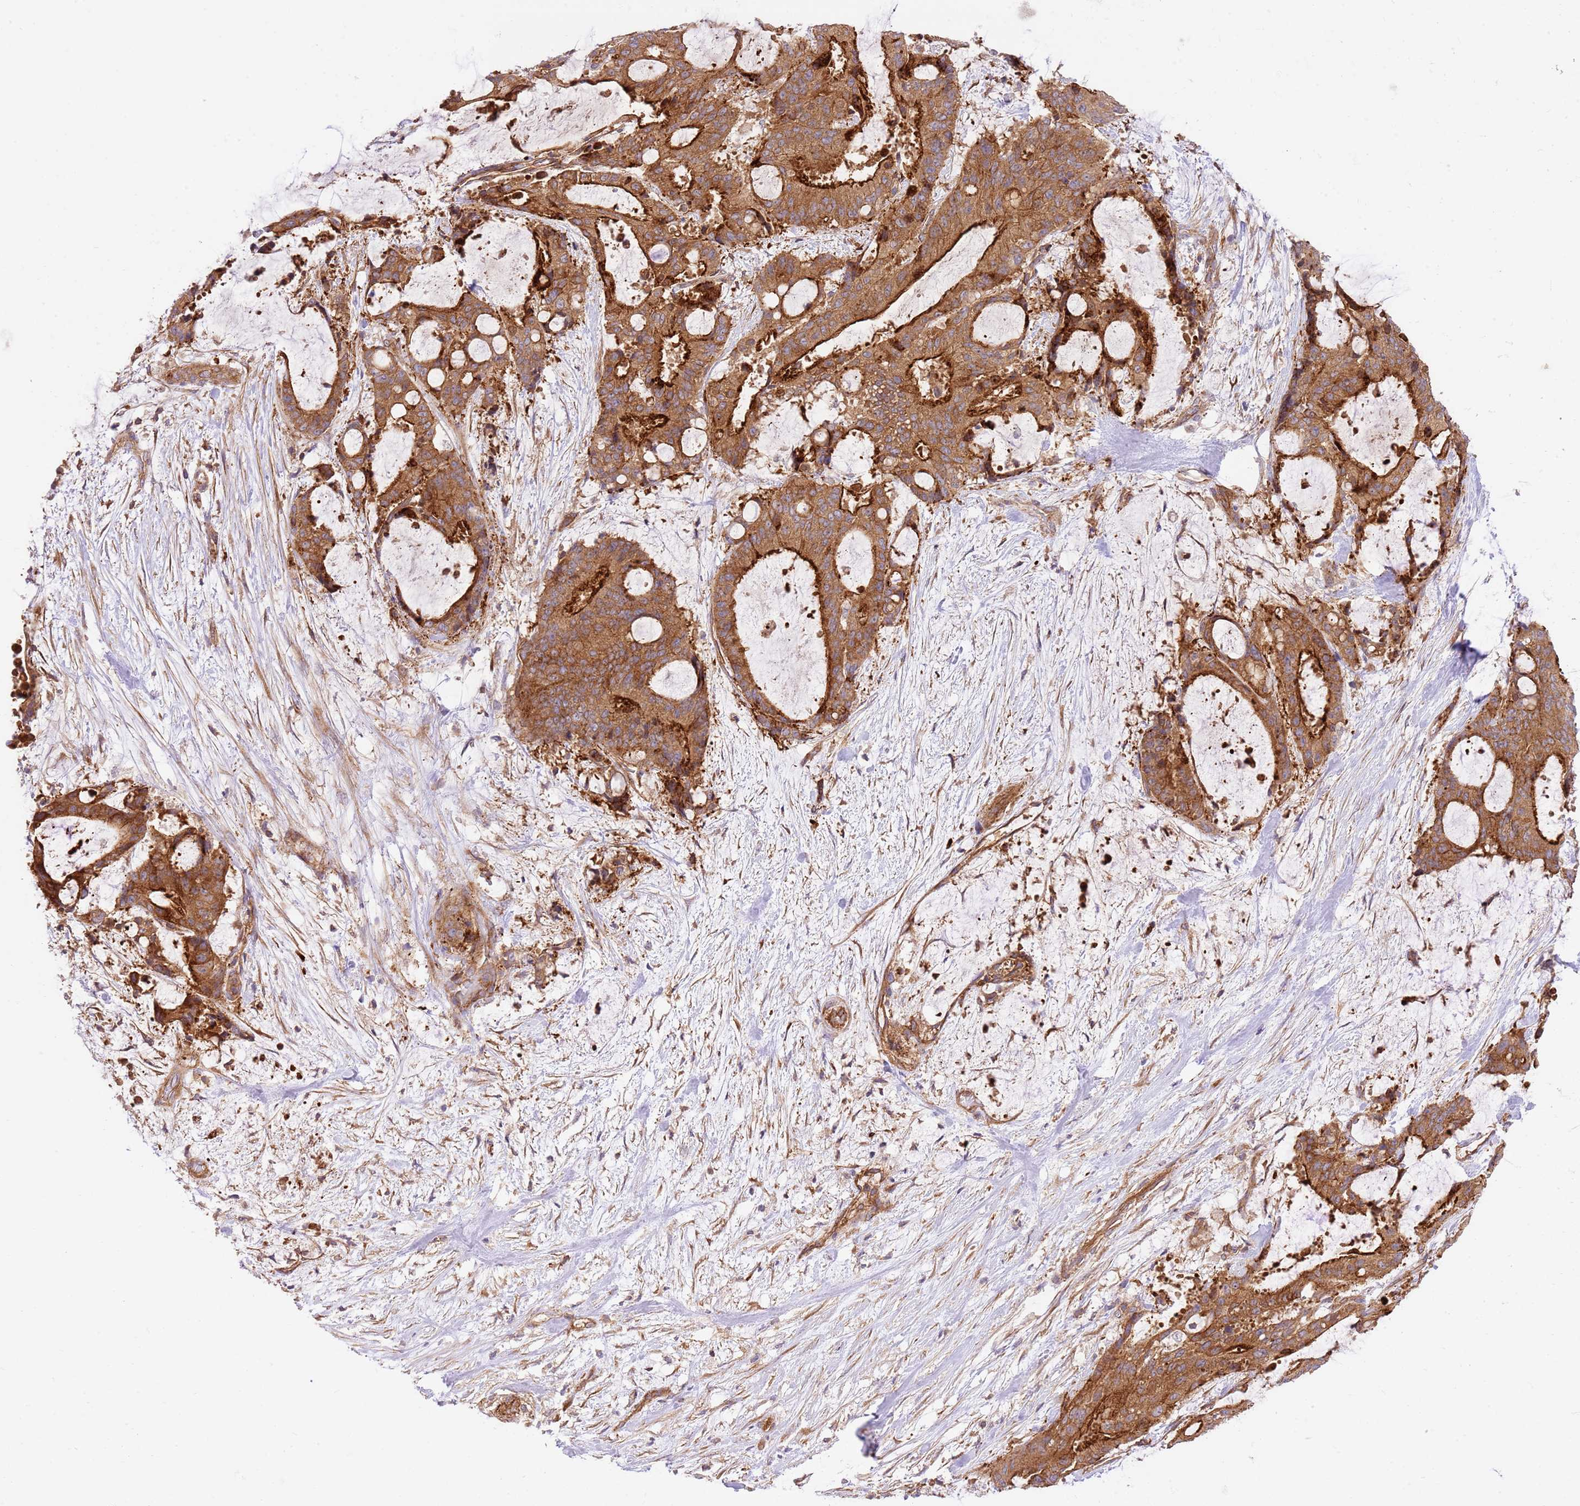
{"staining": {"intensity": "strong", "quantity": ">75%", "location": "cytoplasmic/membranous"}, "tissue": "liver cancer", "cell_type": "Tumor cells", "image_type": "cancer", "snomed": [{"axis": "morphology", "description": "Normal tissue, NOS"}, {"axis": "morphology", "description": "Cholangiocarcinoma"}, {"axis": "topography", "description": "Liver"}, {"axis": "topography", "description": "Peripheral nerve tissue"}], "caption": "Liver cancer stained for a protein shows strong cytoplasmic/membranous positivity in tumor cells.", "gene": "EFCAB8", "patient": {"sex": "female", "age": 73}}